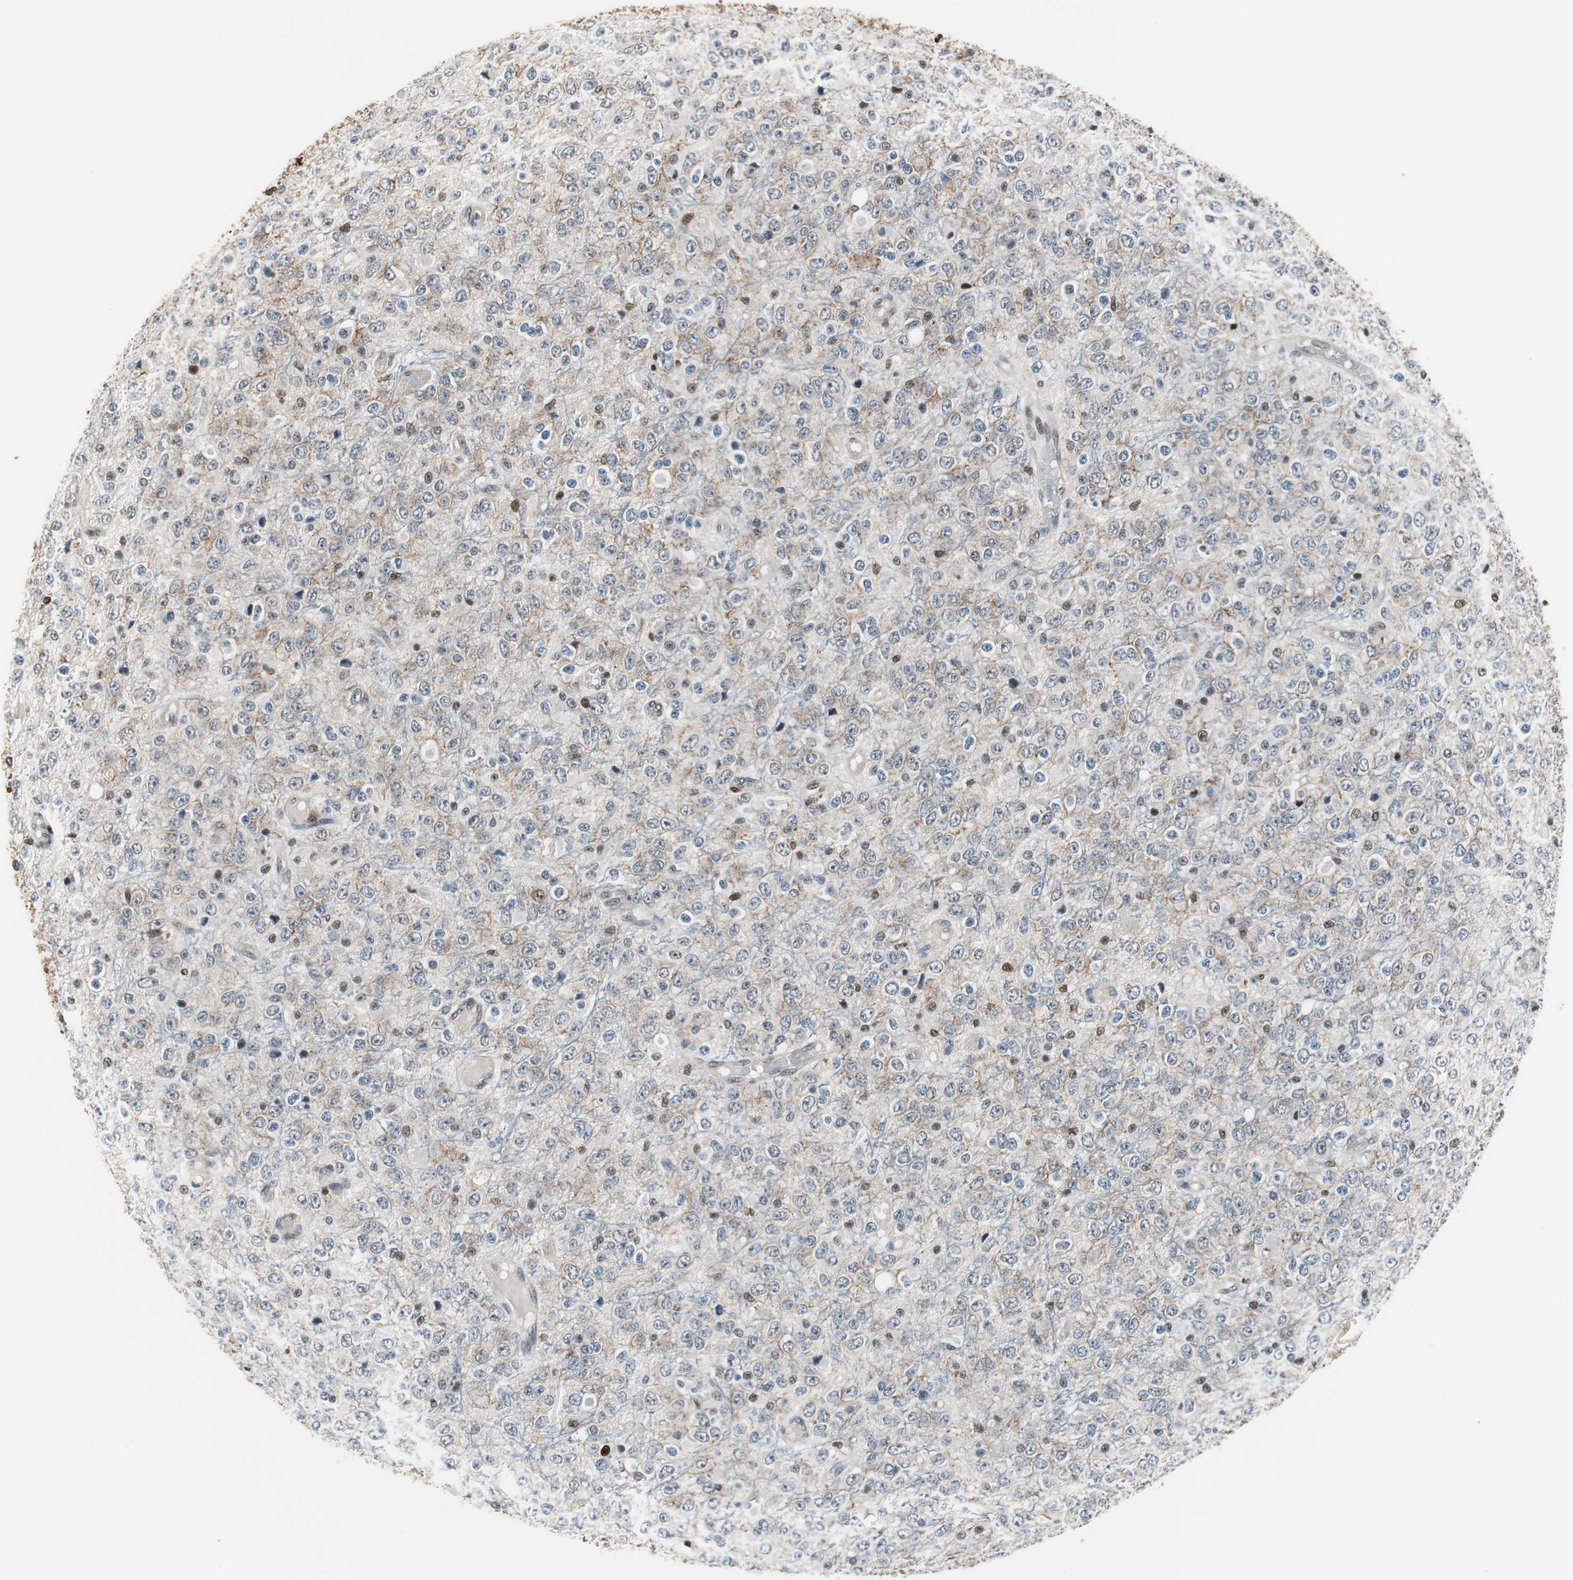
{"staining": {"intensity": "weak", "quantity": "<25%", "location": "nuclear"}, "tissue": "glioma", "cell_type": "Tumor cells", "image_type": "cancer", "snomed": [{"axis": "morphology", "description": "Glioma, malignant, High grade"}, {"axis": "topography", "description": "pancreas cauda"}], "caption": "Immunohistochemistry micrograph of human malignant glioma (high-grade) stained for a protein (brown), which shows no positivity in tumor cells.", "gene": "MAFB", "patient": {"sex": "male", "age": 60}}